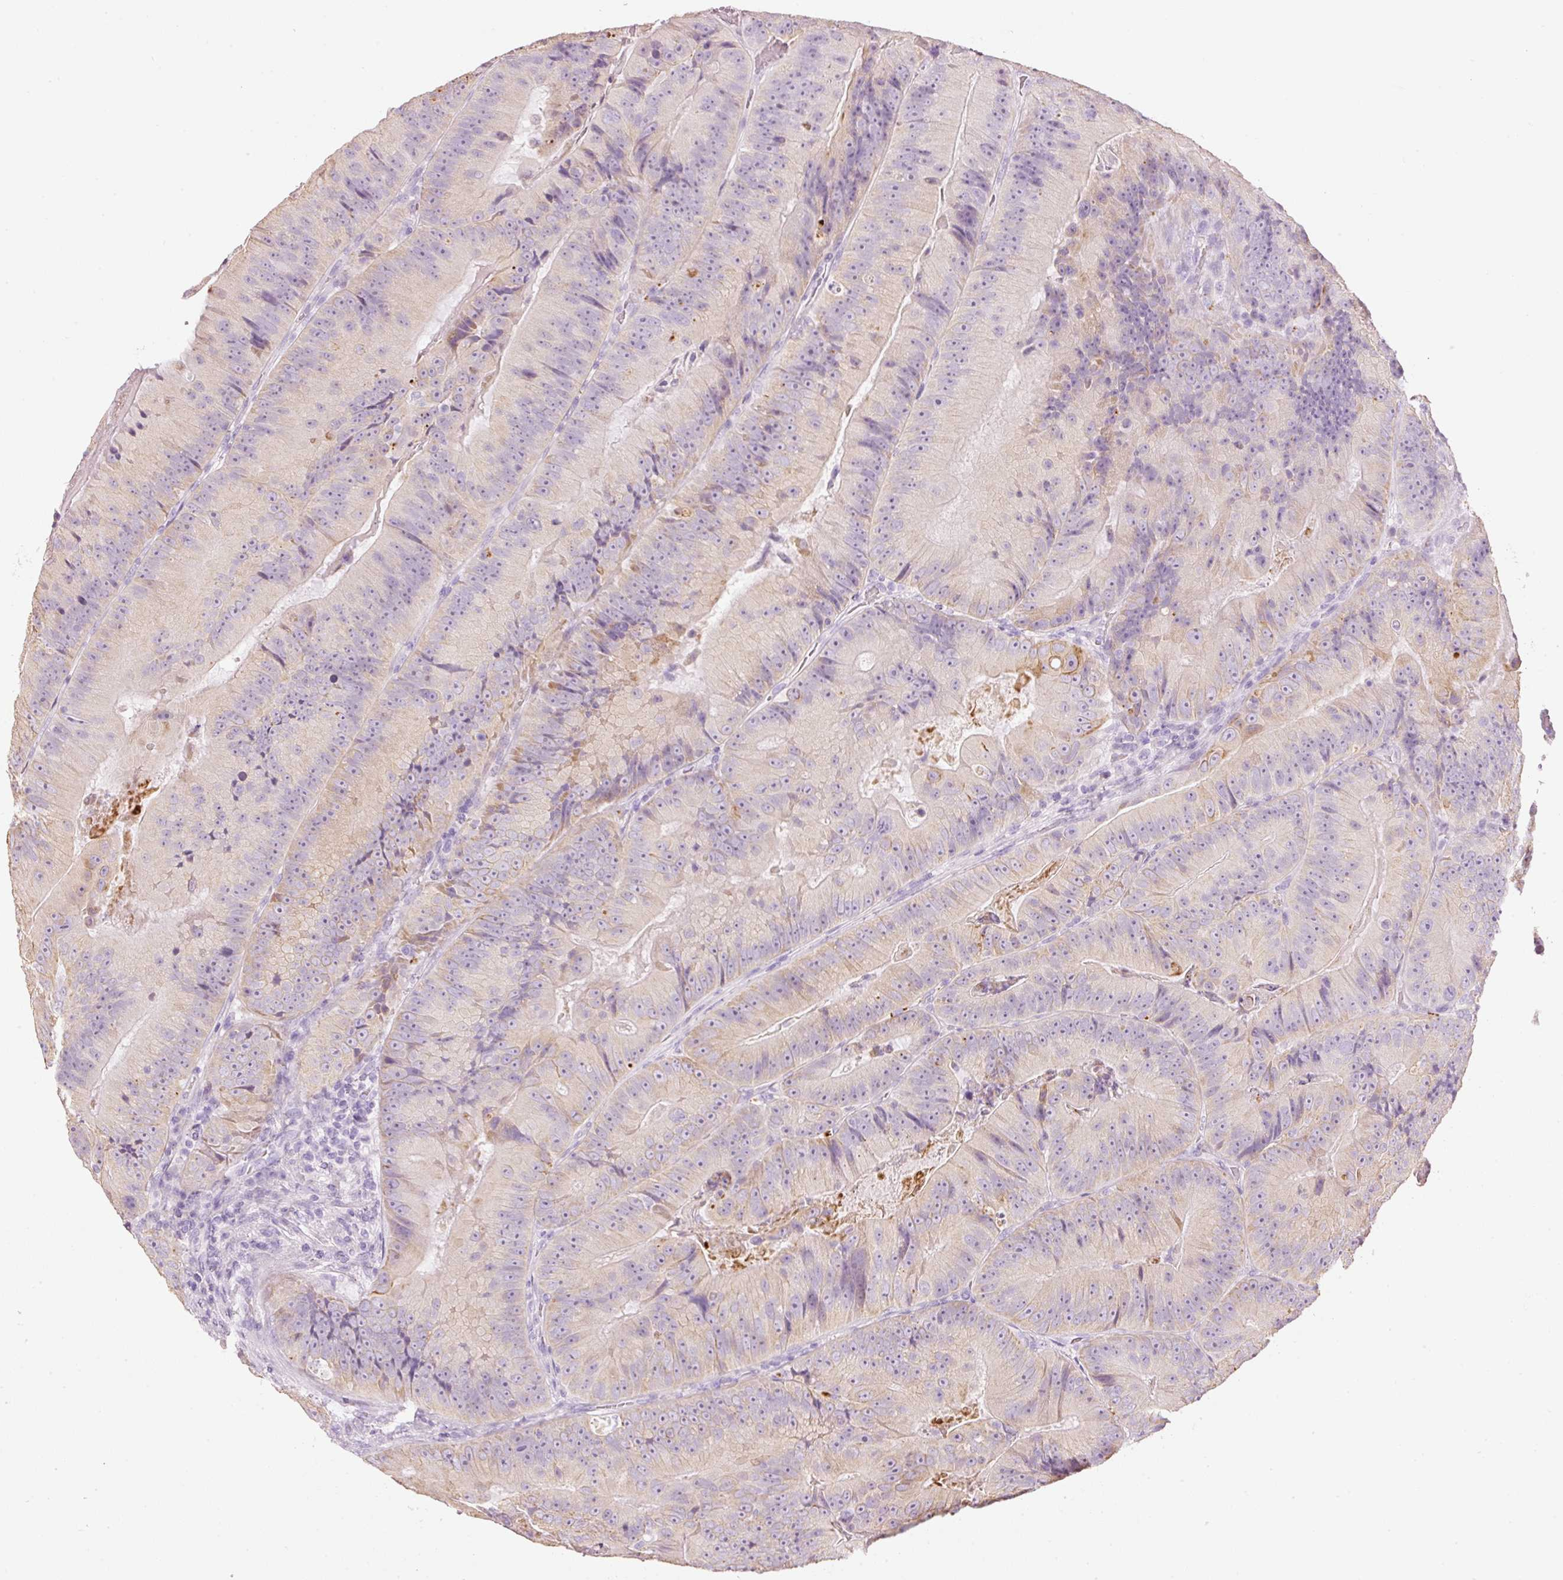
{"staining": {"intensity": "weak", "quantity": "<25%", "location": "cytoplasmic/membranous"}, "tissue": "colorectal cancer", "cell_type": "Tumor cells", "image_type": "cancer", "snomed": [{"axis": "morphology", "description": "Adenocarcinoma, NOS"}, {"axis": "topography", "description": "Colon"}], "caption": "Adenocarcinoma (colorectal) was stained to show a protein in brown. There is no significant staining in tumor cells.", "gene": "CARD16", "patient": {"sex": "female", "age": 86}}